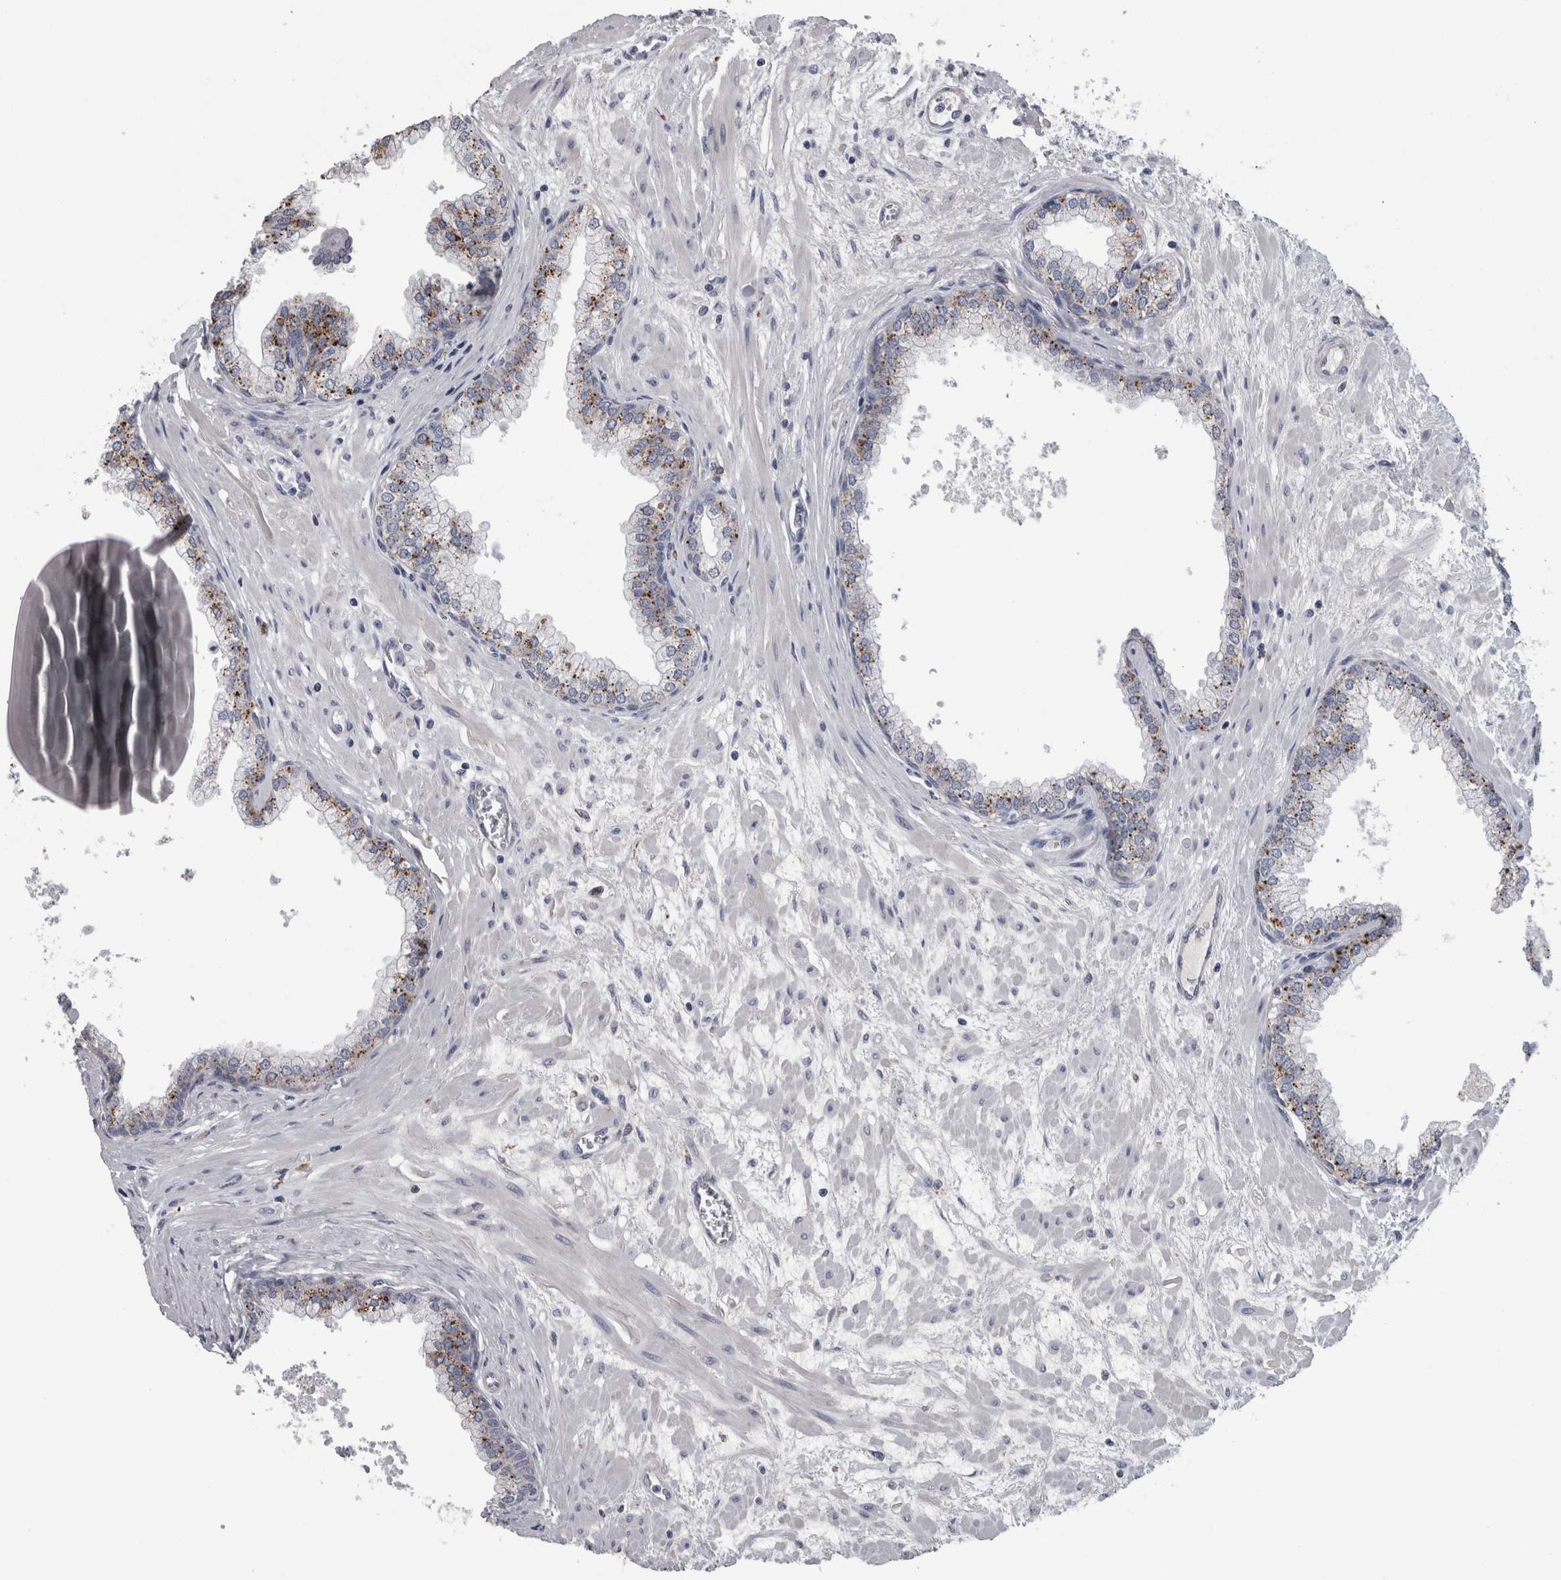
{"staining": {"intensity": "moderate", "quantity": ">75%", "location": "cytoplasmic/membranous"}, "tissue": "prostate", "cell_type": "Glandular cells", "image_type": "normal", "snomed": [{"axis": "morphology", "description": "Normal tissue, NOS"}, {"axis": "morphology", "description": "Urothelial carcinoma, Low grade"}, {"axis": "topography", "description": "Urinary bladder"}, {"axis": "topography", "description": "Prostate"}], "caption": "Approximately >75% of glandular cells in unremarkable human prostate exhibit moderate cytoplasmic/membranous protein staining as visualized by brown immunohistochemical staining.", "gene": "DPP7", "patient": {"sex": "male", "age": 60}}